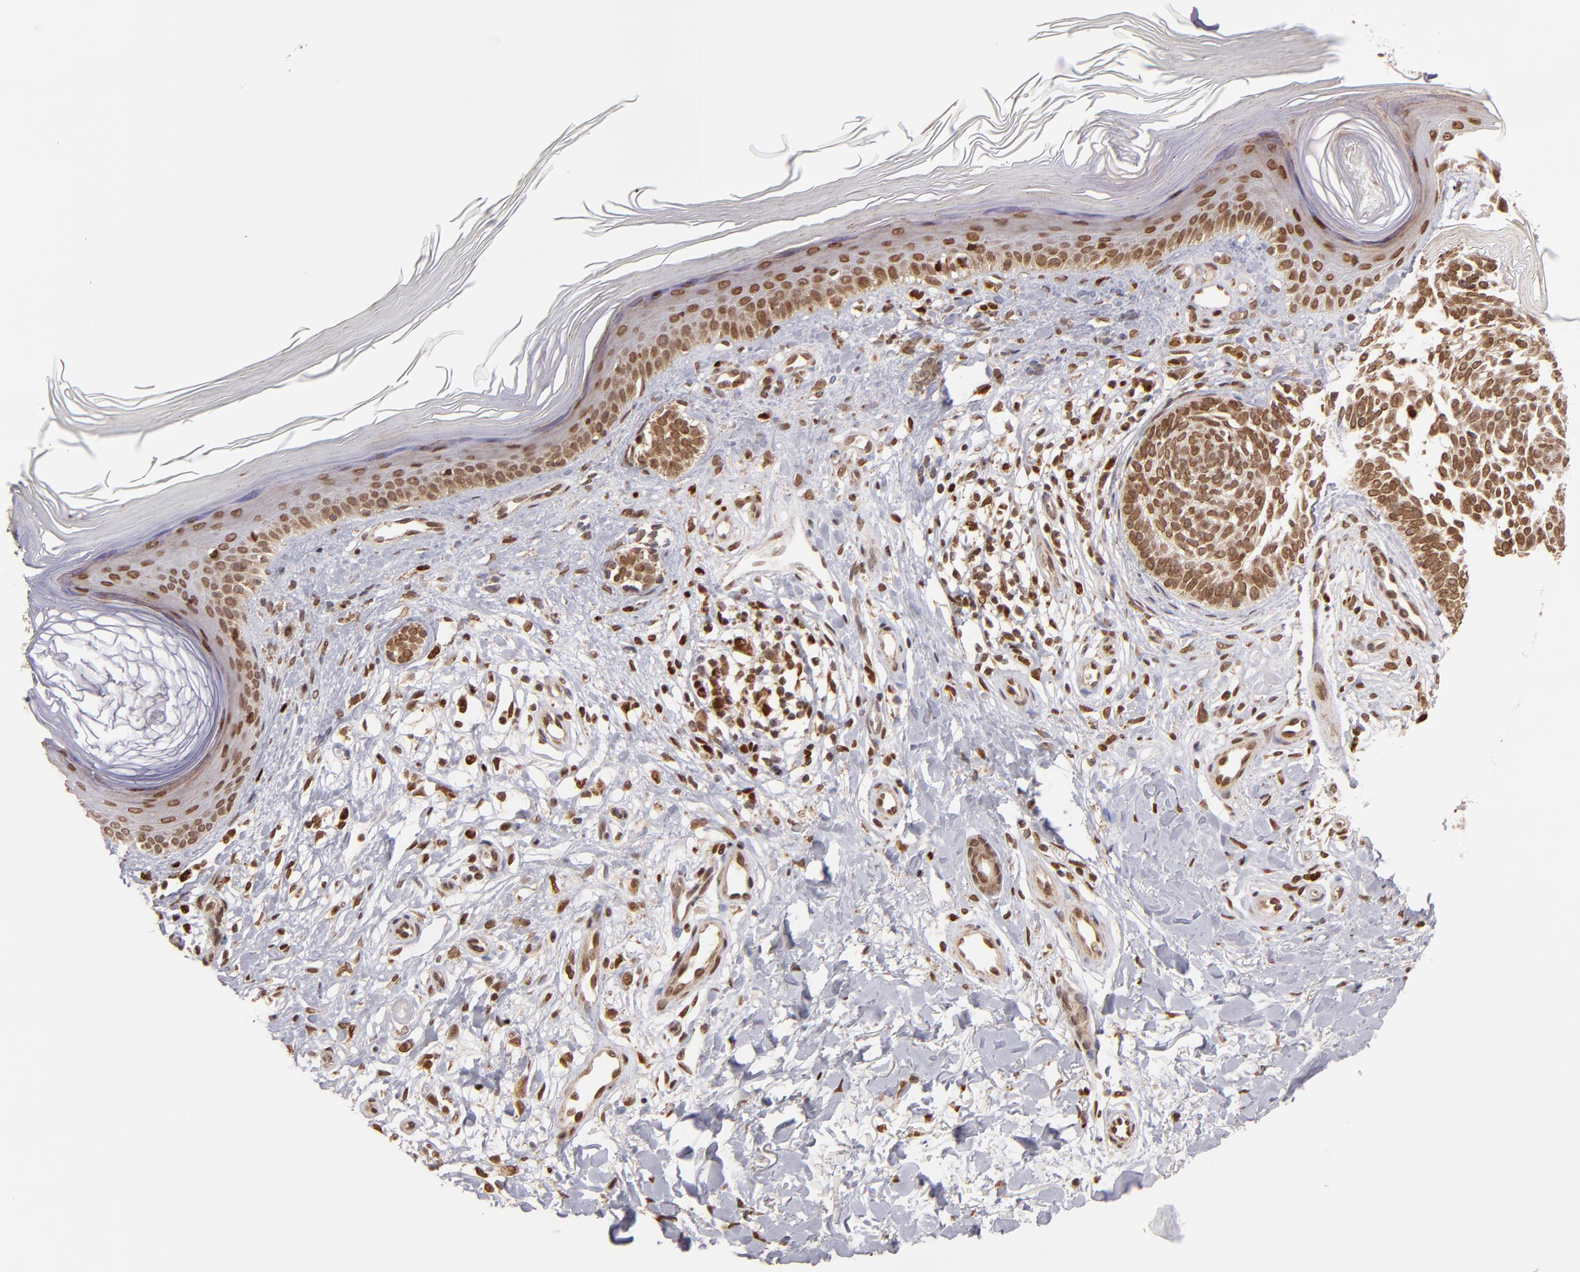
{"staining": {"intensity": "moderate", "quantity": ">75%", "location": "cytoplasmic/membranous,nuclear"}, "tissue": "skin cancer", "cell_type": "Tumor cells", "image_type": "cancer", "snomed": [{"axis": "morphology", "description": "Normal tissue, NOS"}, {"axis": "morphology", "description": "Basal cell carcinoma"}, {"axis": "topography", "description": "Skin"}], "caption": "Immunohistochemistry (IHC) histopathology image of neoplastic tissue: human basal cell carcinoma (skin) stained using immunohistochemistry exhibits medium levels of moderate protein expression localized specifically in the cytoplasmic/membranous and nuclear of tumor cells, appearing as a cytoplasmic/membranous and nuclear brown color.", "gene": "TOP1MT", "patient": {"sex": "female", "age": 58}}